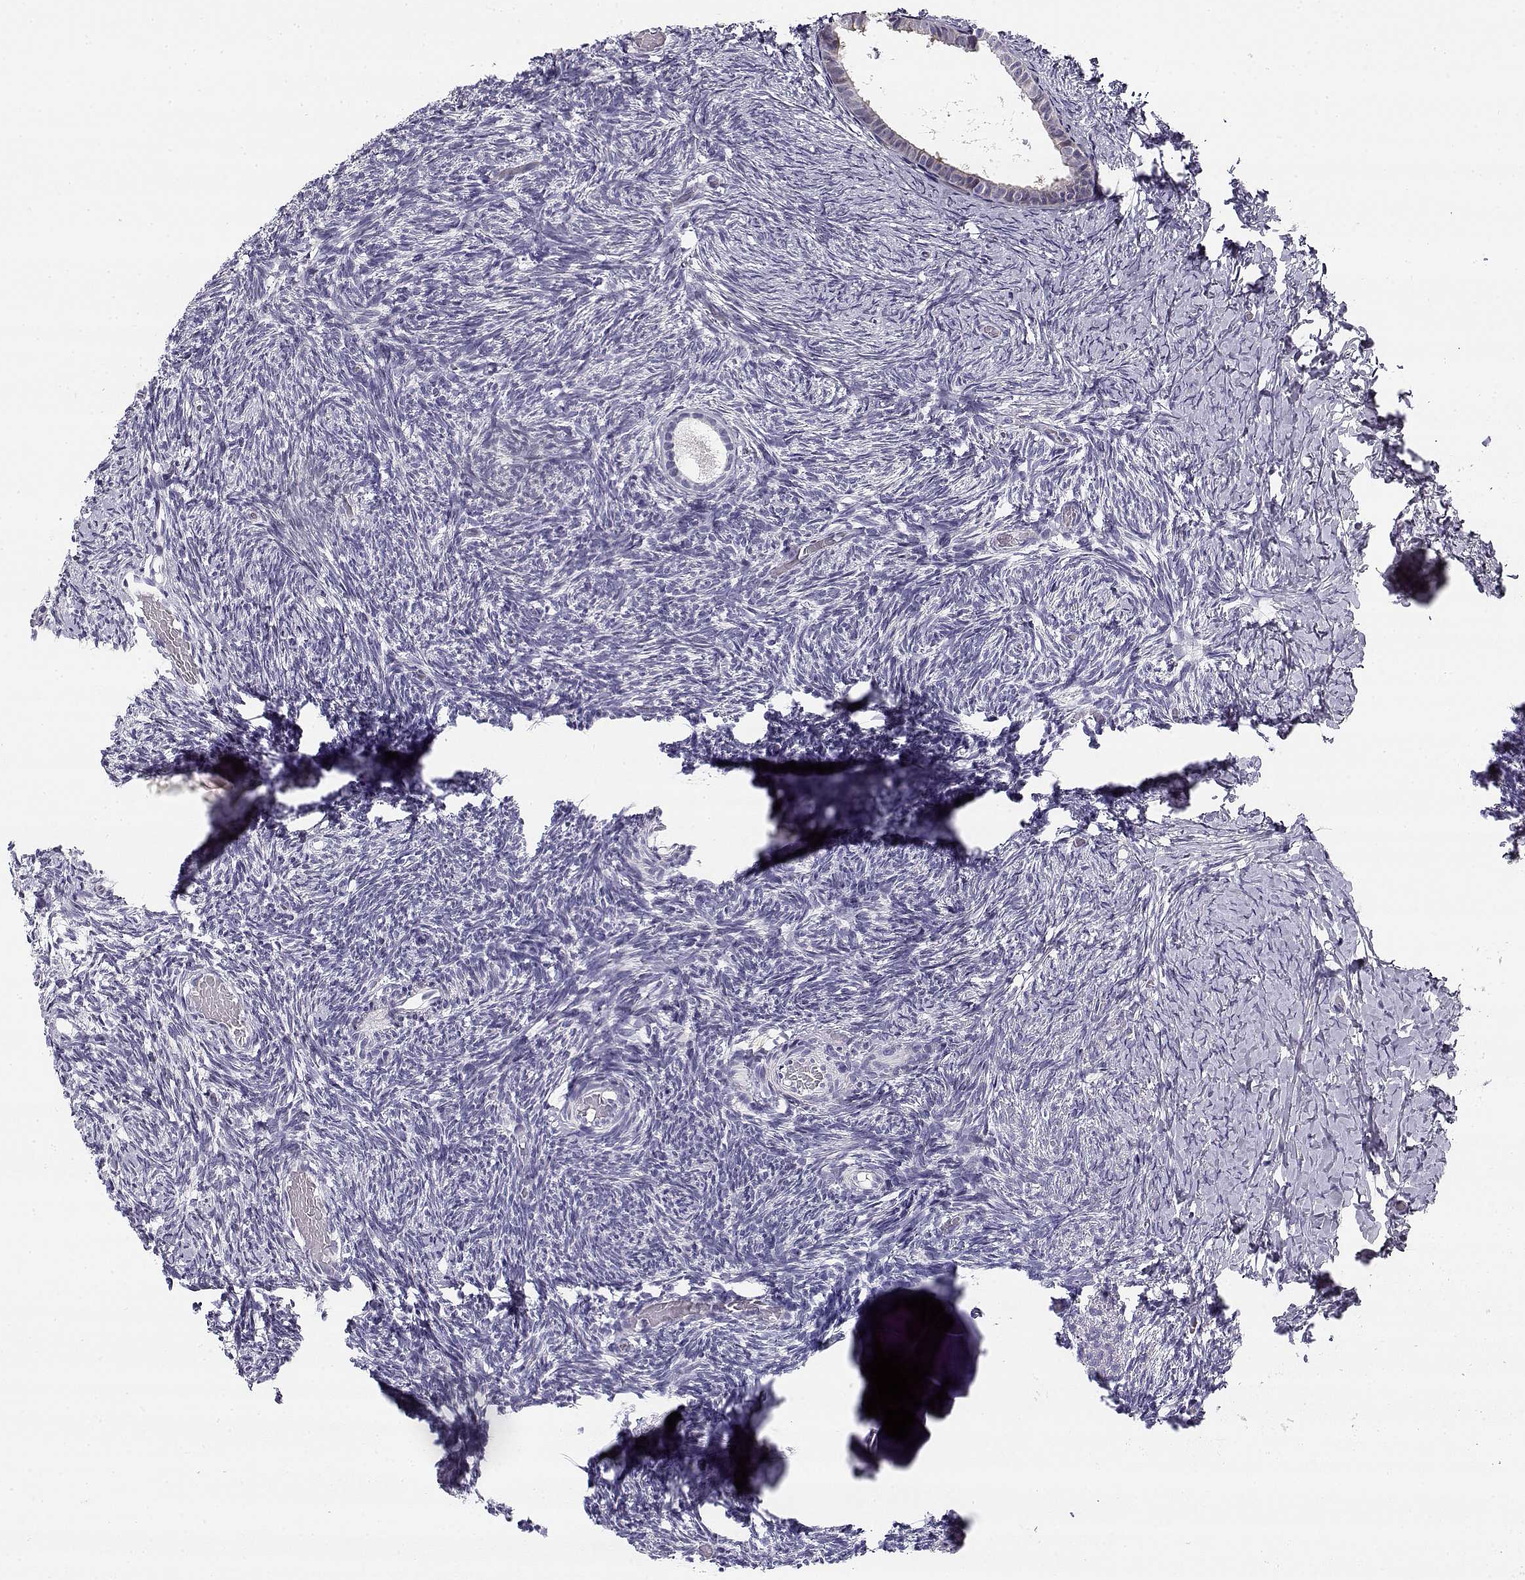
{"staining": {"intensity": "negative", "quantity": "none", "location": "none"}, "tissue": "ovary", "cell_type": "Follicle cells", "image_type": "normal", "snomed": [{"axis": "morphology", "description": "Normal tissue, NOS"}, {"axis": "topography", "description": "Ovary"}], "caption": "DAB (3,3'-diaminobenzidine) immunohistochemical staining of normal ovary demonstrates no significant staining in follicle cells.", "gene": "CREB3L3", "patient": {"sex": "female", "age": 39}}